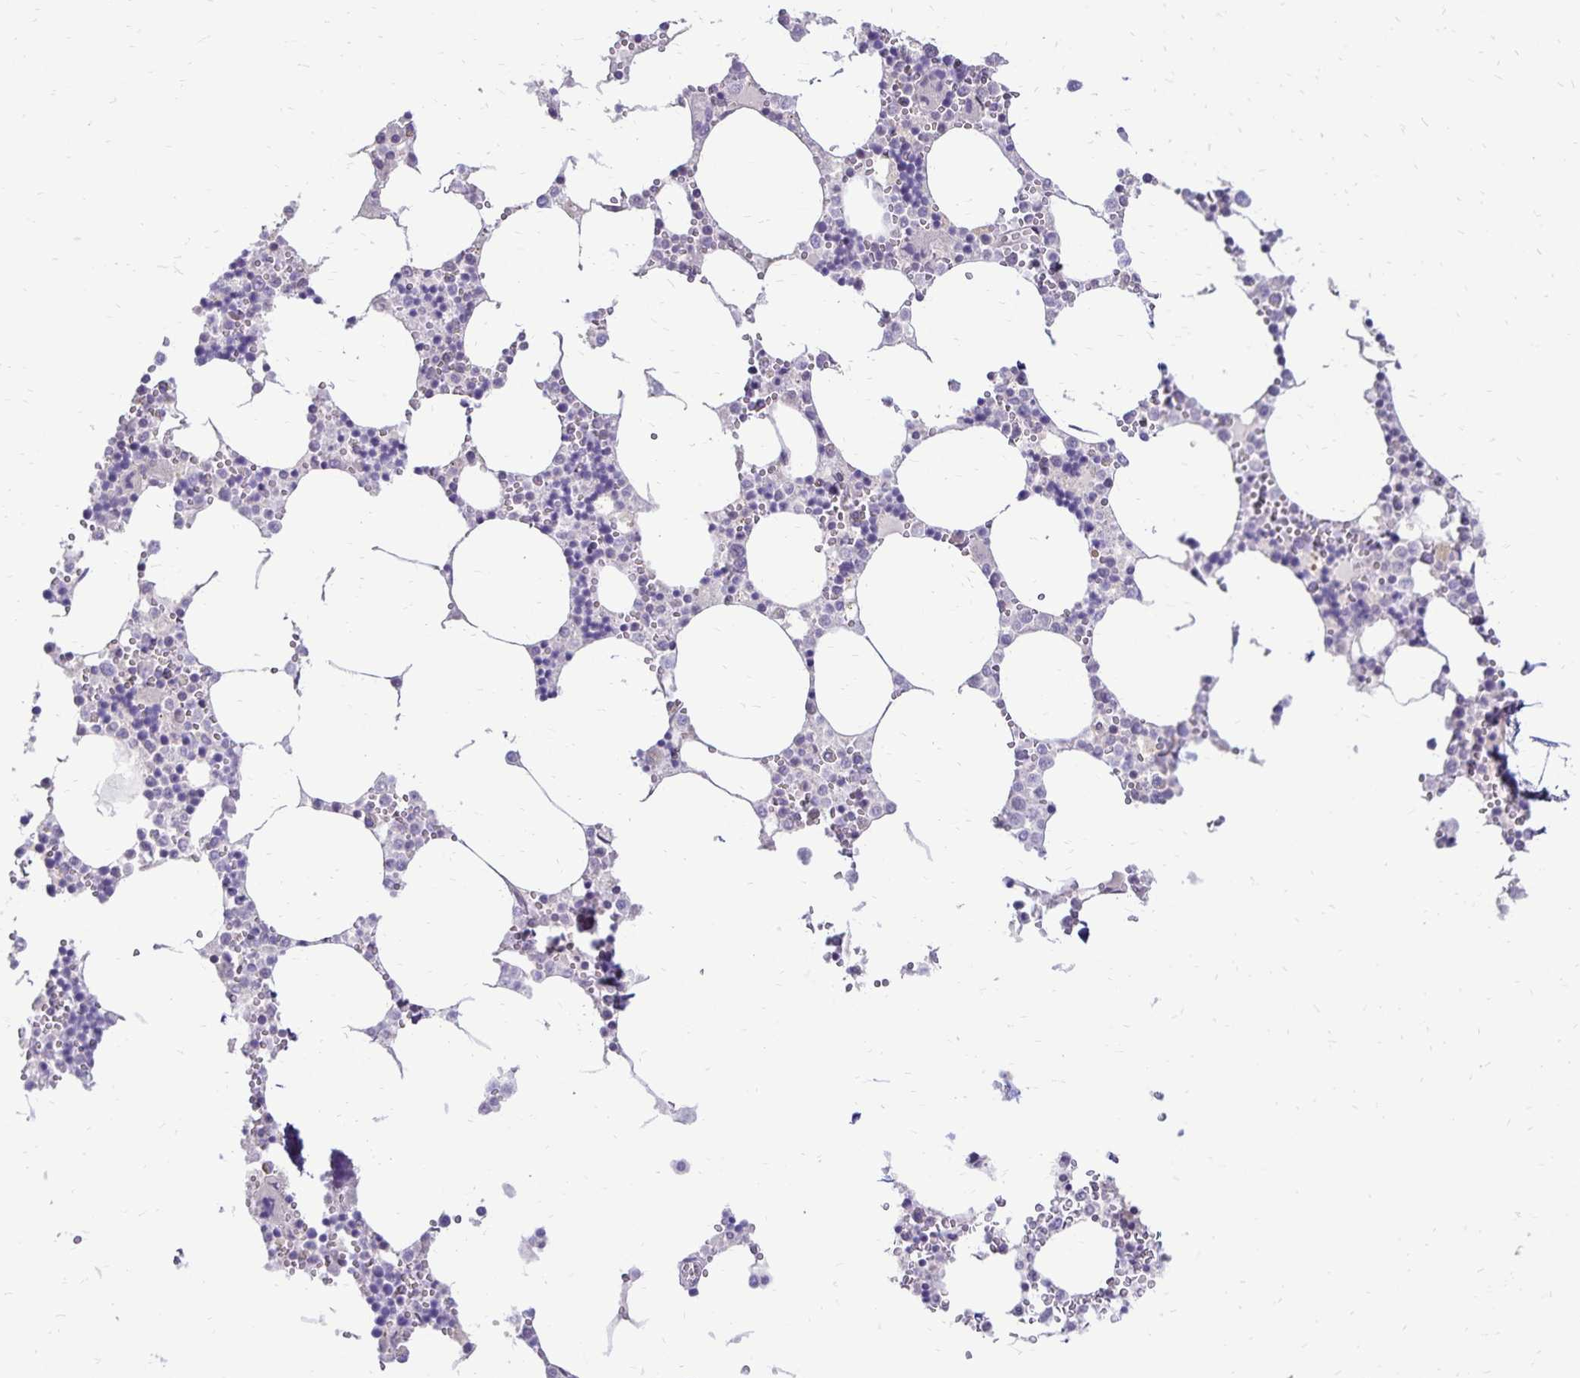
{"staining": {"intensity": "negative", "quantity": "none", "location": "none"}, "tissue": "bone marrow", "cell_type": "Hematopoietic cells", "image_type": "normal", "snomed": [{"axis": "morphology", "description": "Normal tissue, NOS"}, {"axis": "topography", "description": "Bone marrow"}], "caption": "Immunohistochemical staining of normal bone marrow displays no significant positivity in hematopoietic cells. The staining was performed using DAB to visualize the protein expression in brown, while the nuclei were stained in blue with hematoxylin (Magnification: 20x).", "gene": "POLB", "patient": {"sex": "male", "age": 54}}